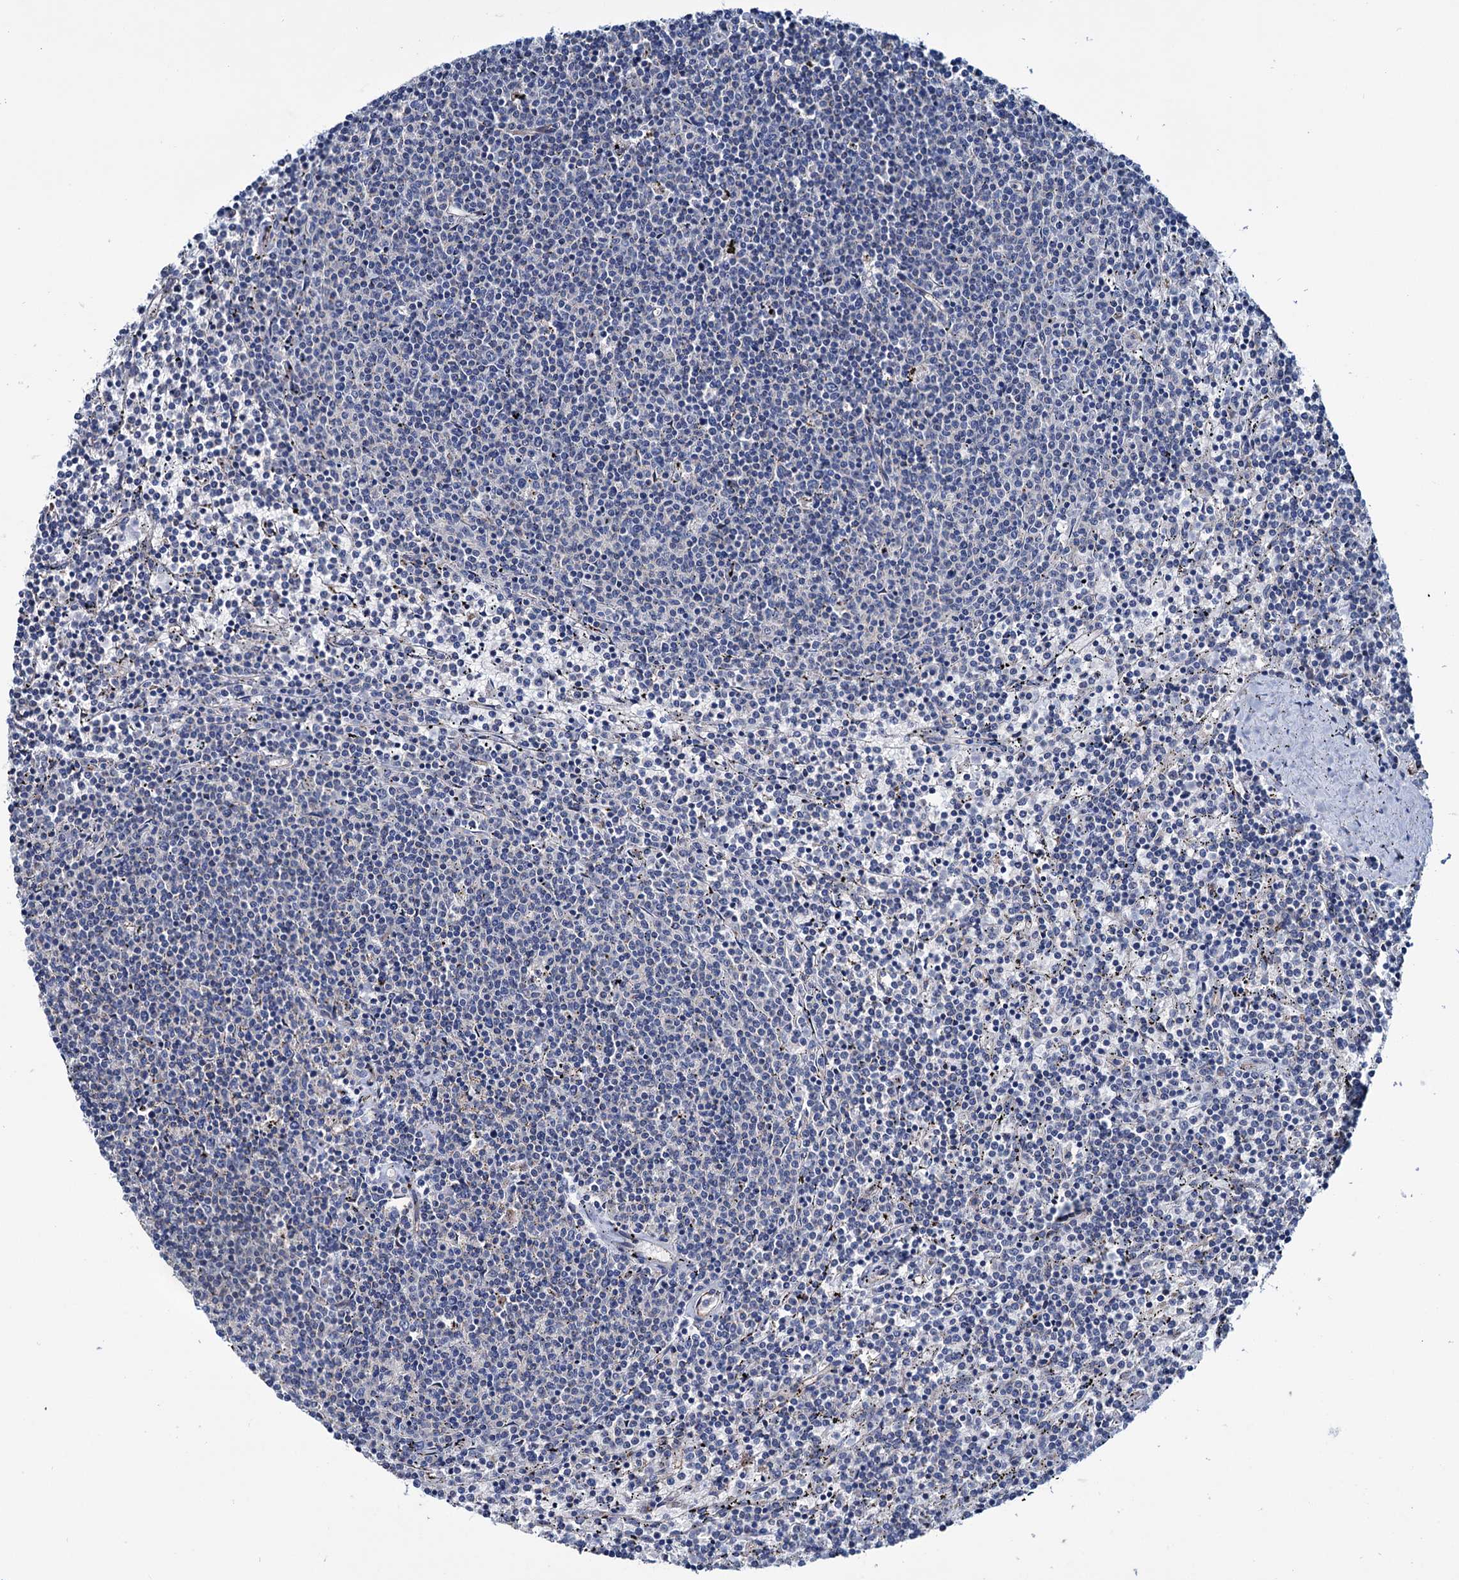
{"staining": {"intensity": "negative", "quantity": "none", "location": "none"}, "tissue": "lymphoma", "cell_type": "Tumor cells", "image_type": "cancer", "snomed": [{"axis": "morphology", "description": "Malignant lymphoma, non-Hodgkin's type, Low grade"}, {"axis": "topography", "description": "Spleen"}], "caption": "DAB (3,3'-diaminobenzidine) immunohistochemical staining of human malignant lymphoma, non-Hodgkin's type (low-grade) displays no significant staining in tumor cells.", "gene": "EYA4", "patient": {"sex": "female", "age": 50}}